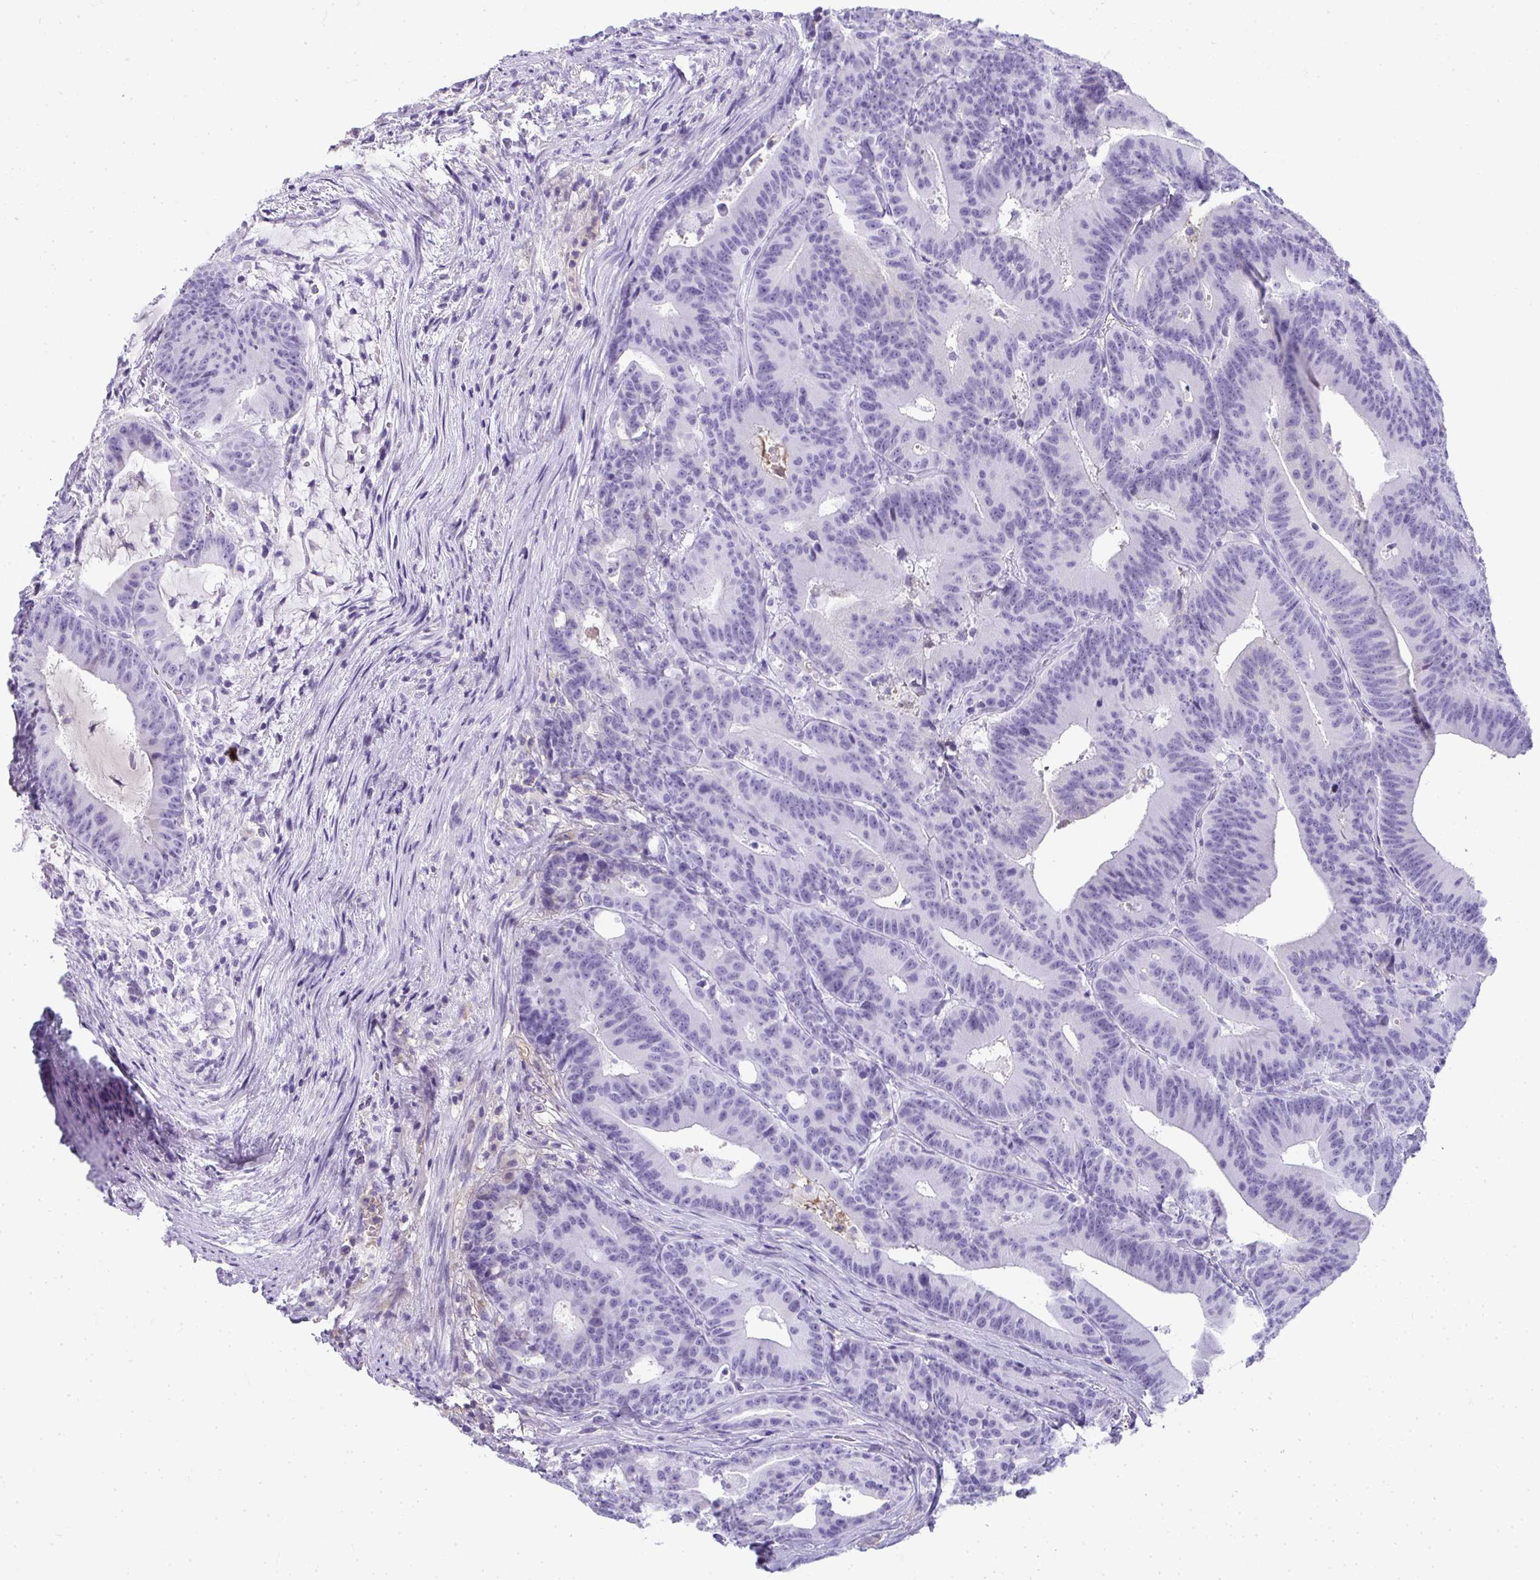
{"staining": {"intensity": "negative", "quantity": "none", "location": "none"}, "tissue": "colorectal cancer", "cell_type": "Tumor cells", "image_type": "cancer", "snomed": [{"axis": "morphology", "description": "Adenocarcinoma, NOS"}, {"axis": "topography", "description": "Colon"}], "caption": "This is an IHC histopathology image of colorectal adenocarcinoma. There is no positivity in tumor cells.", "gene": "ZSWIM3", "patient": {"sex": "female", "age": 78}}